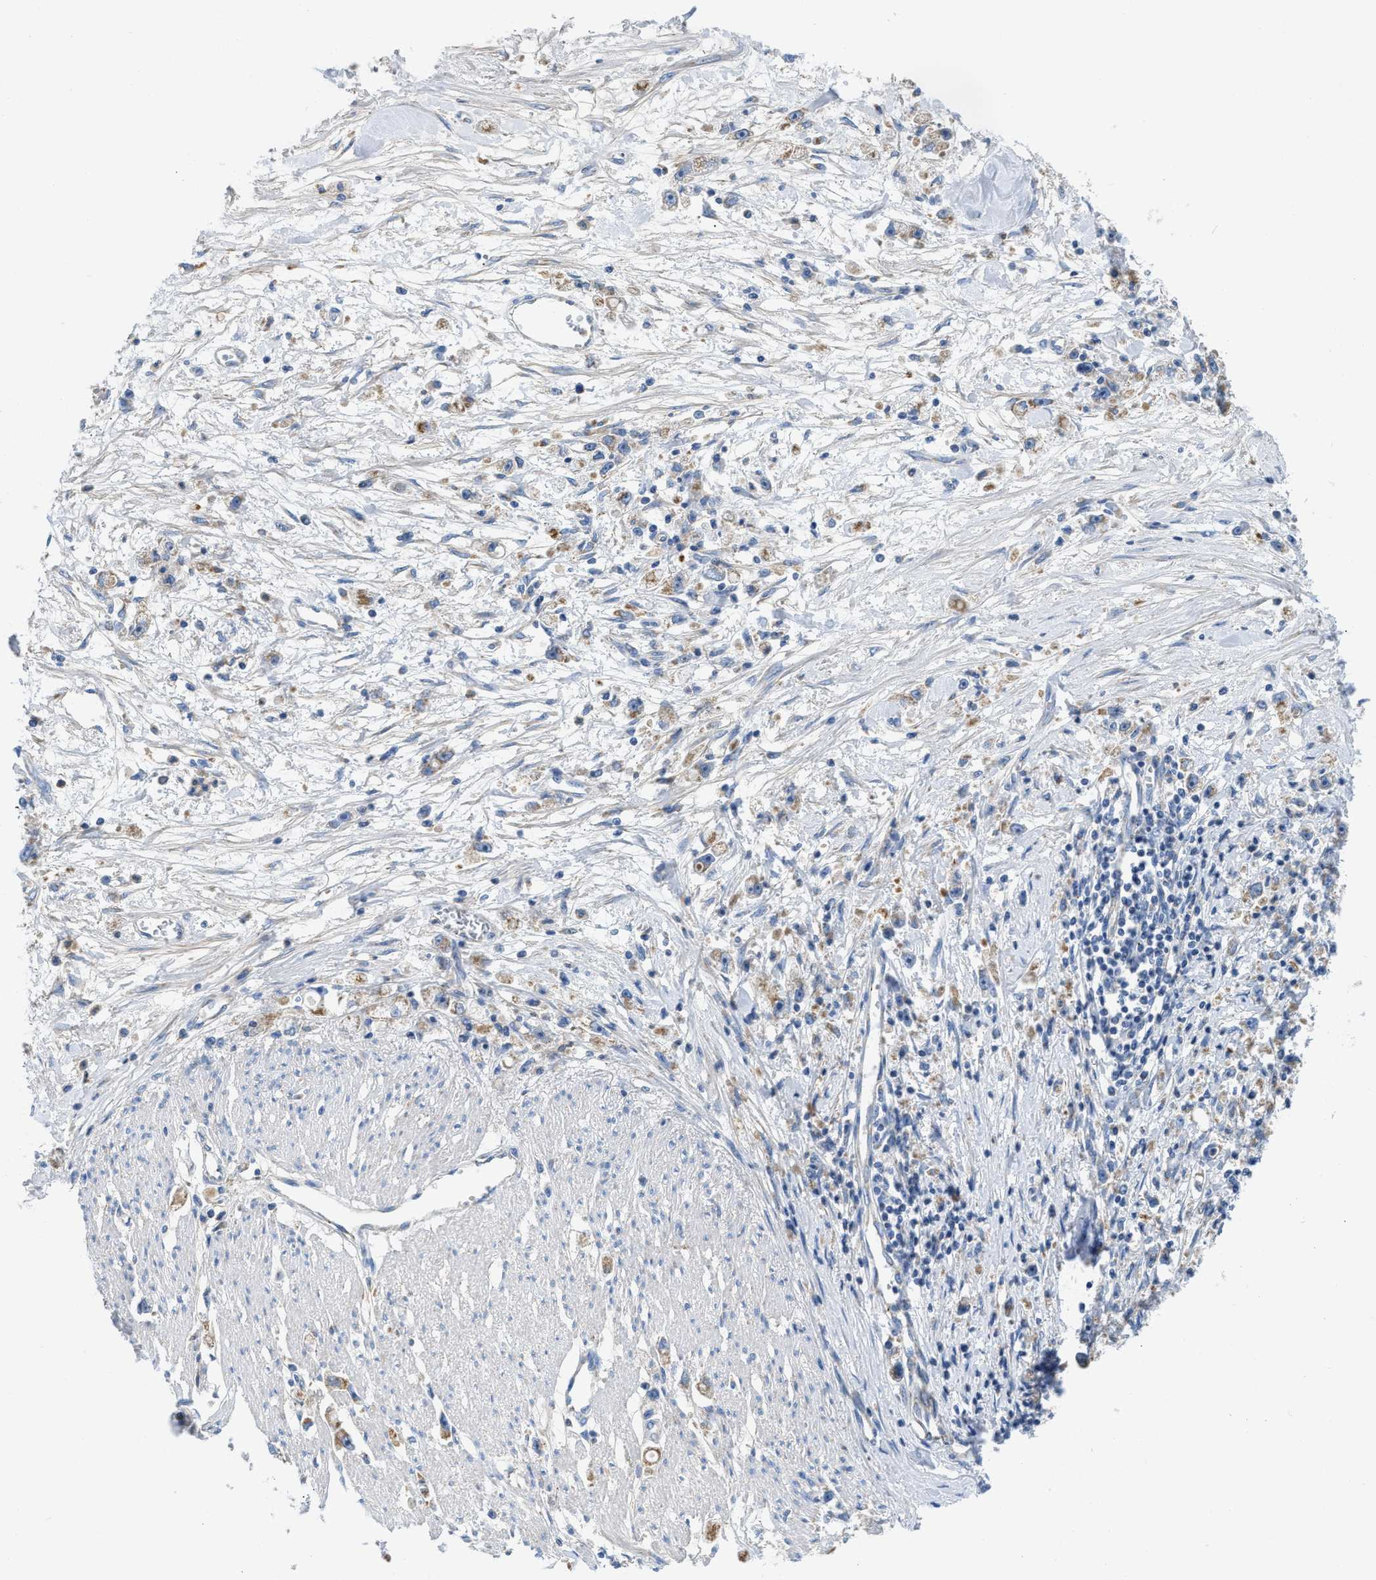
{"staining": {"intensity": "weak", "quantity": "25%-75%", "location": "cytoplasmic/membranous"}, "tissue": "stomach cancer", "cell_type": "Tumor cells", "image_type": "cancer", "snomed": [{"axis": "morphology", "description": "Adenocarcinoma, NOS"}, {"axis": "topography", "description": "Stomach"}], "caption": "Protein staining of stomach cancer tissue displays weak cytoplasmic/membranous staining in about 25%-75% of tumor cells.", "gene": "SLC25A13", "patient": {"sex": "female", "age": 59}}